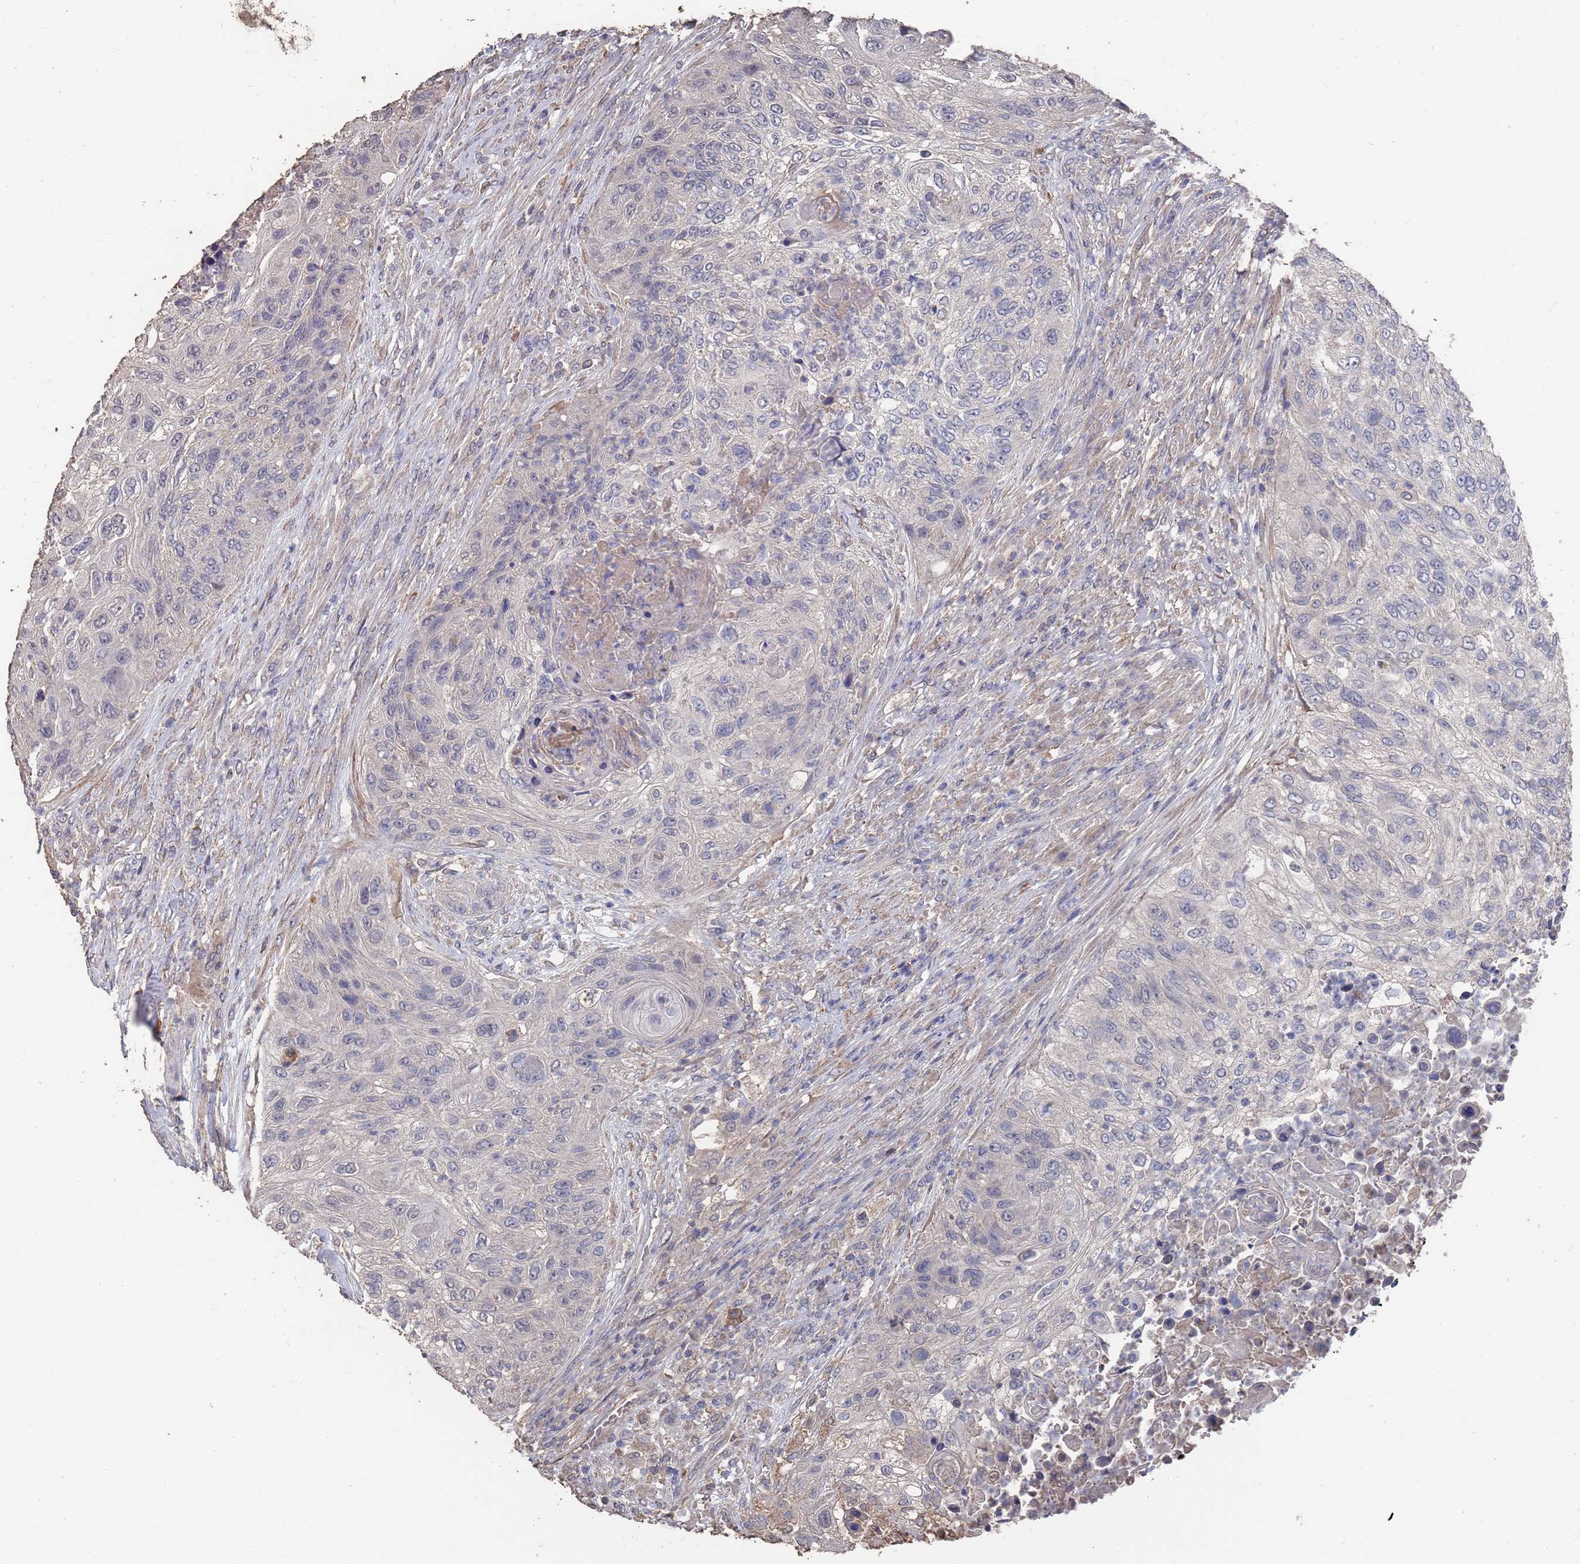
{"staining": {"intensity": "negative", "quantity": "none", "location": "none"}, "tissue": "urothelial cancer", "cell_type": "Tumor cells", "image_type": "cancer", "snomed": [{"axis": "morphology", "description": "Urothelial carcinoma, High grade"}, {"axis": "topography", "description": "Urinary bladder"}], "caption": "DAB immunohistochemical staining of urothelial carcinoma (high-grade) demonstrates no significant staining in tumor cells.", "gene": "BTBD18", "patient": {"sex": "female", "age": 60}}